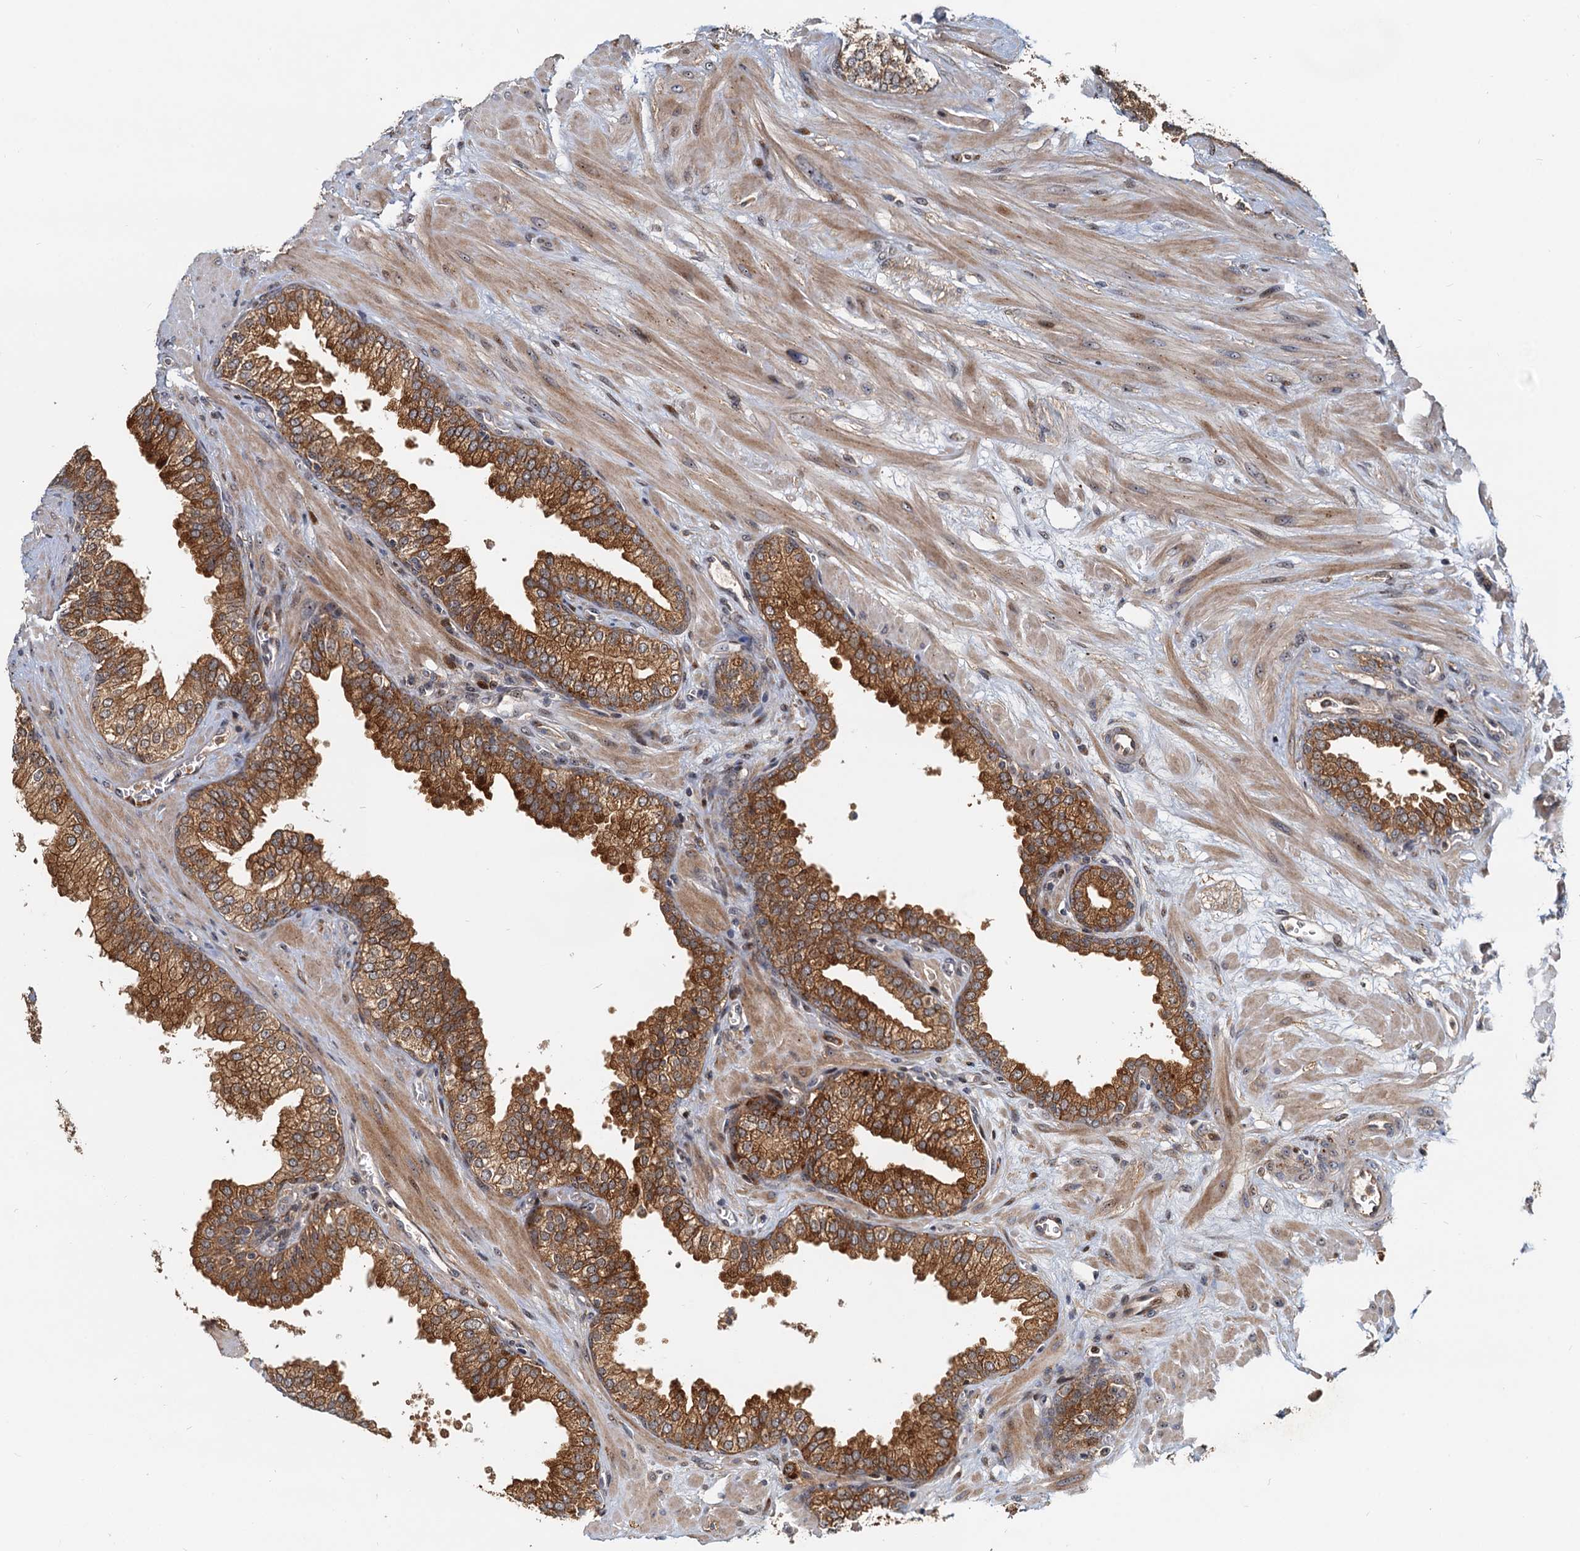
{"staining": {"intensity": "strong", "quantity": ">75%", "location": "cytoplasmic/membranous"}, "tissue": "prostate", "cell_type": "Glandular cells", "image_type": "normal", "snomed": [{"axis": "morphology", "description": "Normal tissue, NOS"}, {"axis": "topography", "description": "Prostate"}], "caption": "High-magnification brightfield microscopy of benign prostate stained with DAB (brown) and counterstained with hematoxylin (blue). glandular cells exhibit strong cytoplasmic/membranous expression is identified in about>75% of cells.", "gene": "TOLLIP", "patient": {"sex": "male", "age": 60}}